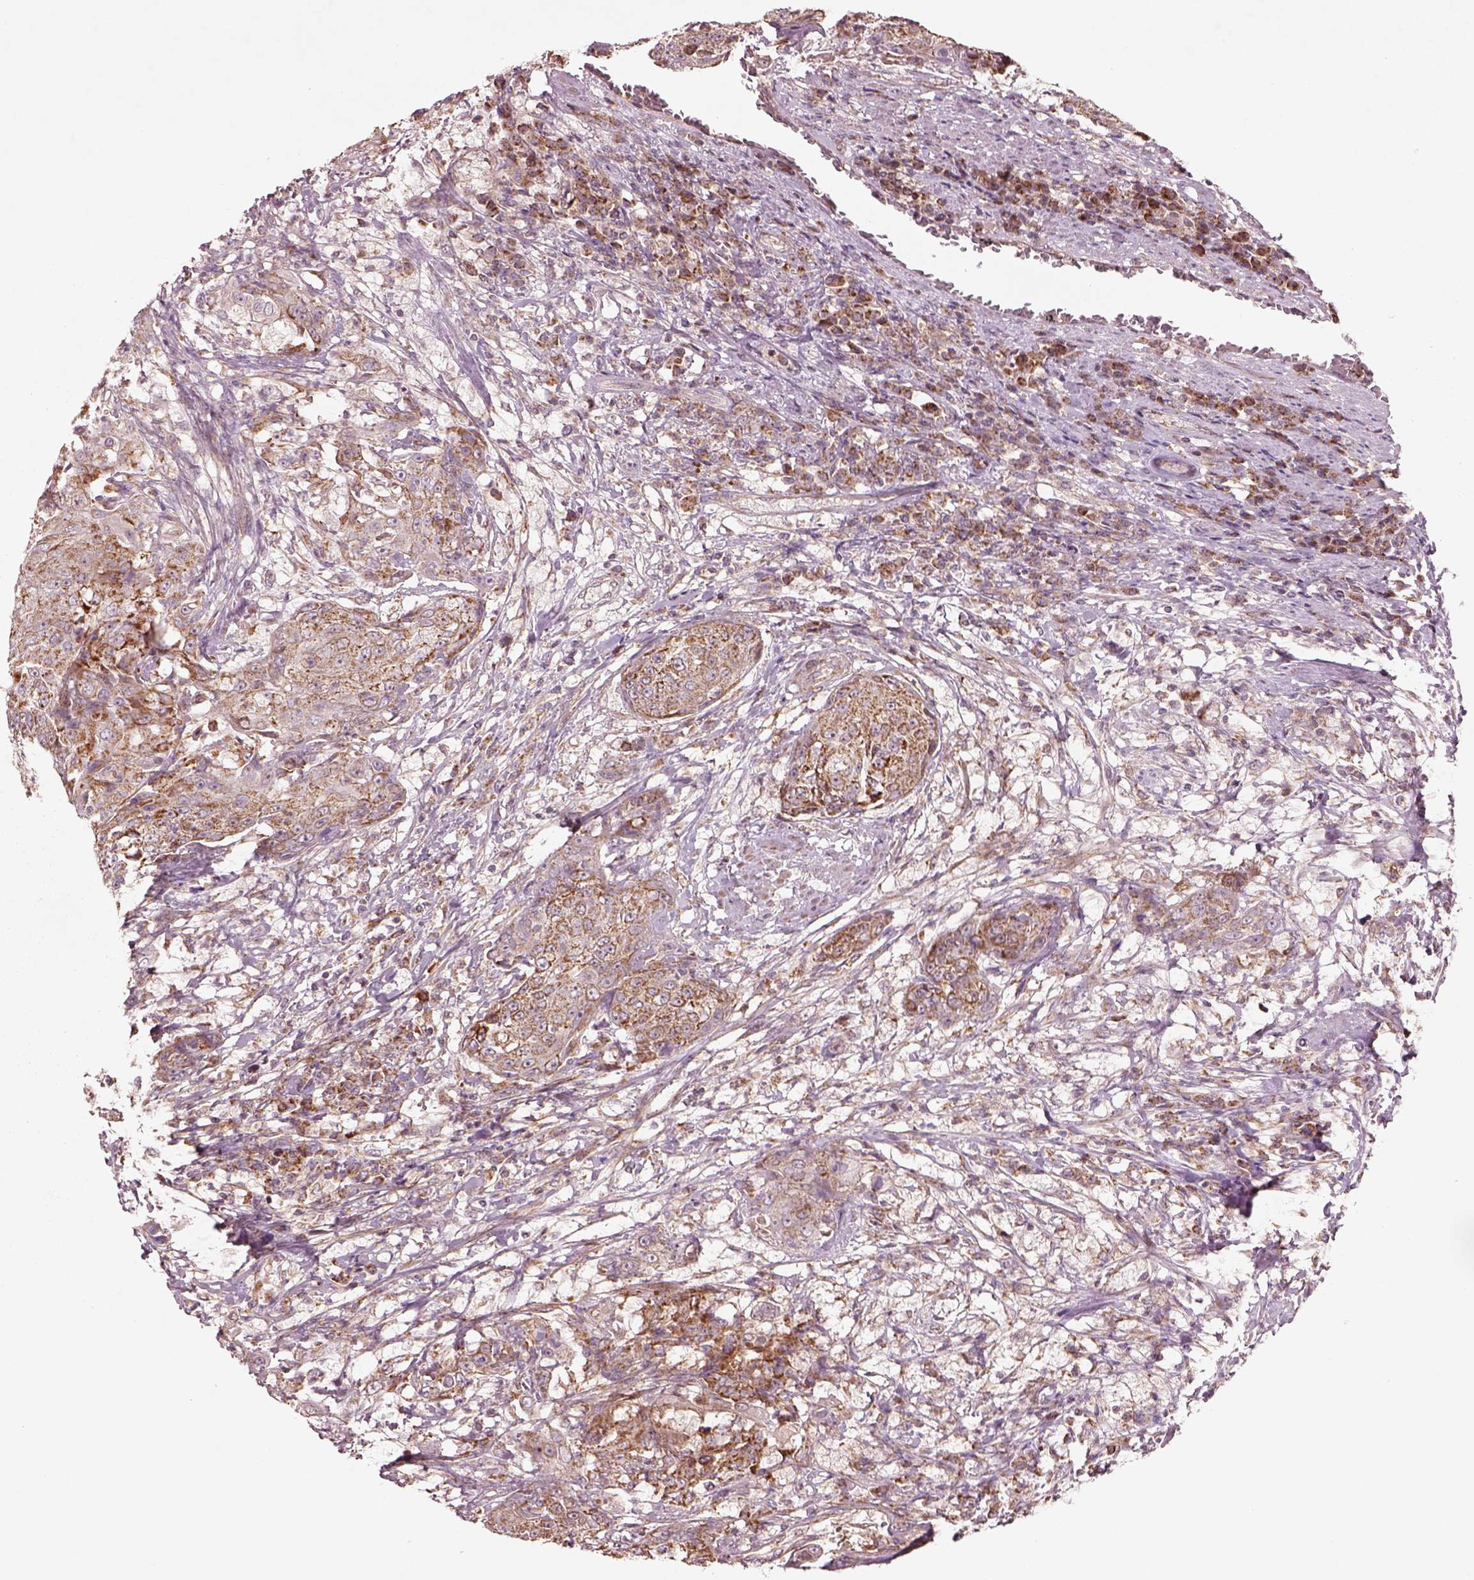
{"staining": {"intensity": "moderate", "quantity": ">75%", "location": "cytoplasmic/membranous"}, "tissue": "urothelial cancer", "cell_type": "Tumor cells", "image_type": "cancer", "snomed": [{"axis": "morphology", "description": "Urothelial carcinoma, High grade"}, {"axis": "topography", "description": "Urinary bladder"}], "caption": "Urothelial cancer was stained to show a protein in brown. There is medium levels of moderate cytoplasmic/membranous staining in about >75% of tumor cells.", "gene": "SLC25A5", "patient": {"sex": "female", "age": 63}}